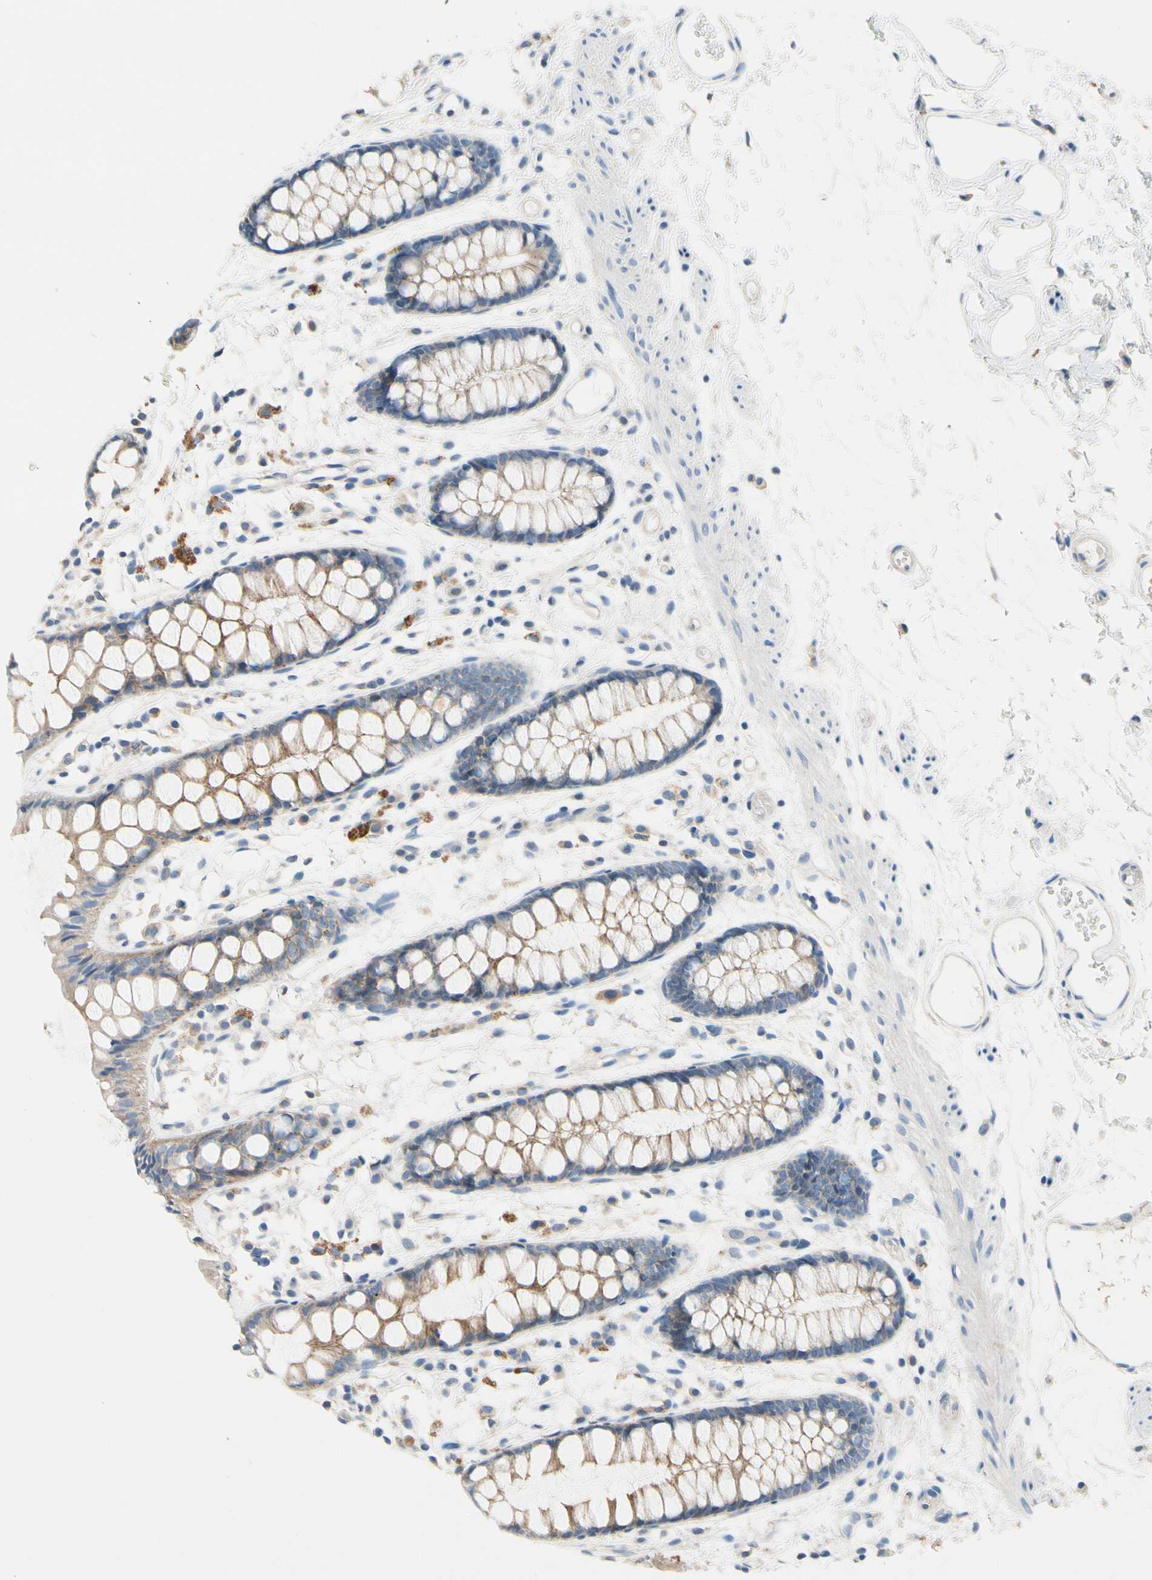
{"staining": {"intensity": "moderate", "quantity": ">75%", "location": "cytoplasmic/membranous"}, "tissue": "rectum", "cell_type": "Glandular cells", "image_type": "normal", "snomed": [{"axis": "morphology", "description": "Normal tissue, NOS"}, {"axis": "topography", "description": "Rectum"}], "caption": "DAB immunohistochemical staining of unremarkable rectum reveals moderate cytoplasmic/membranous protein positivity in approximately >75% of glandular cells.", "gene": "CA14", "patient": {"sex": "female", "age": 66}}